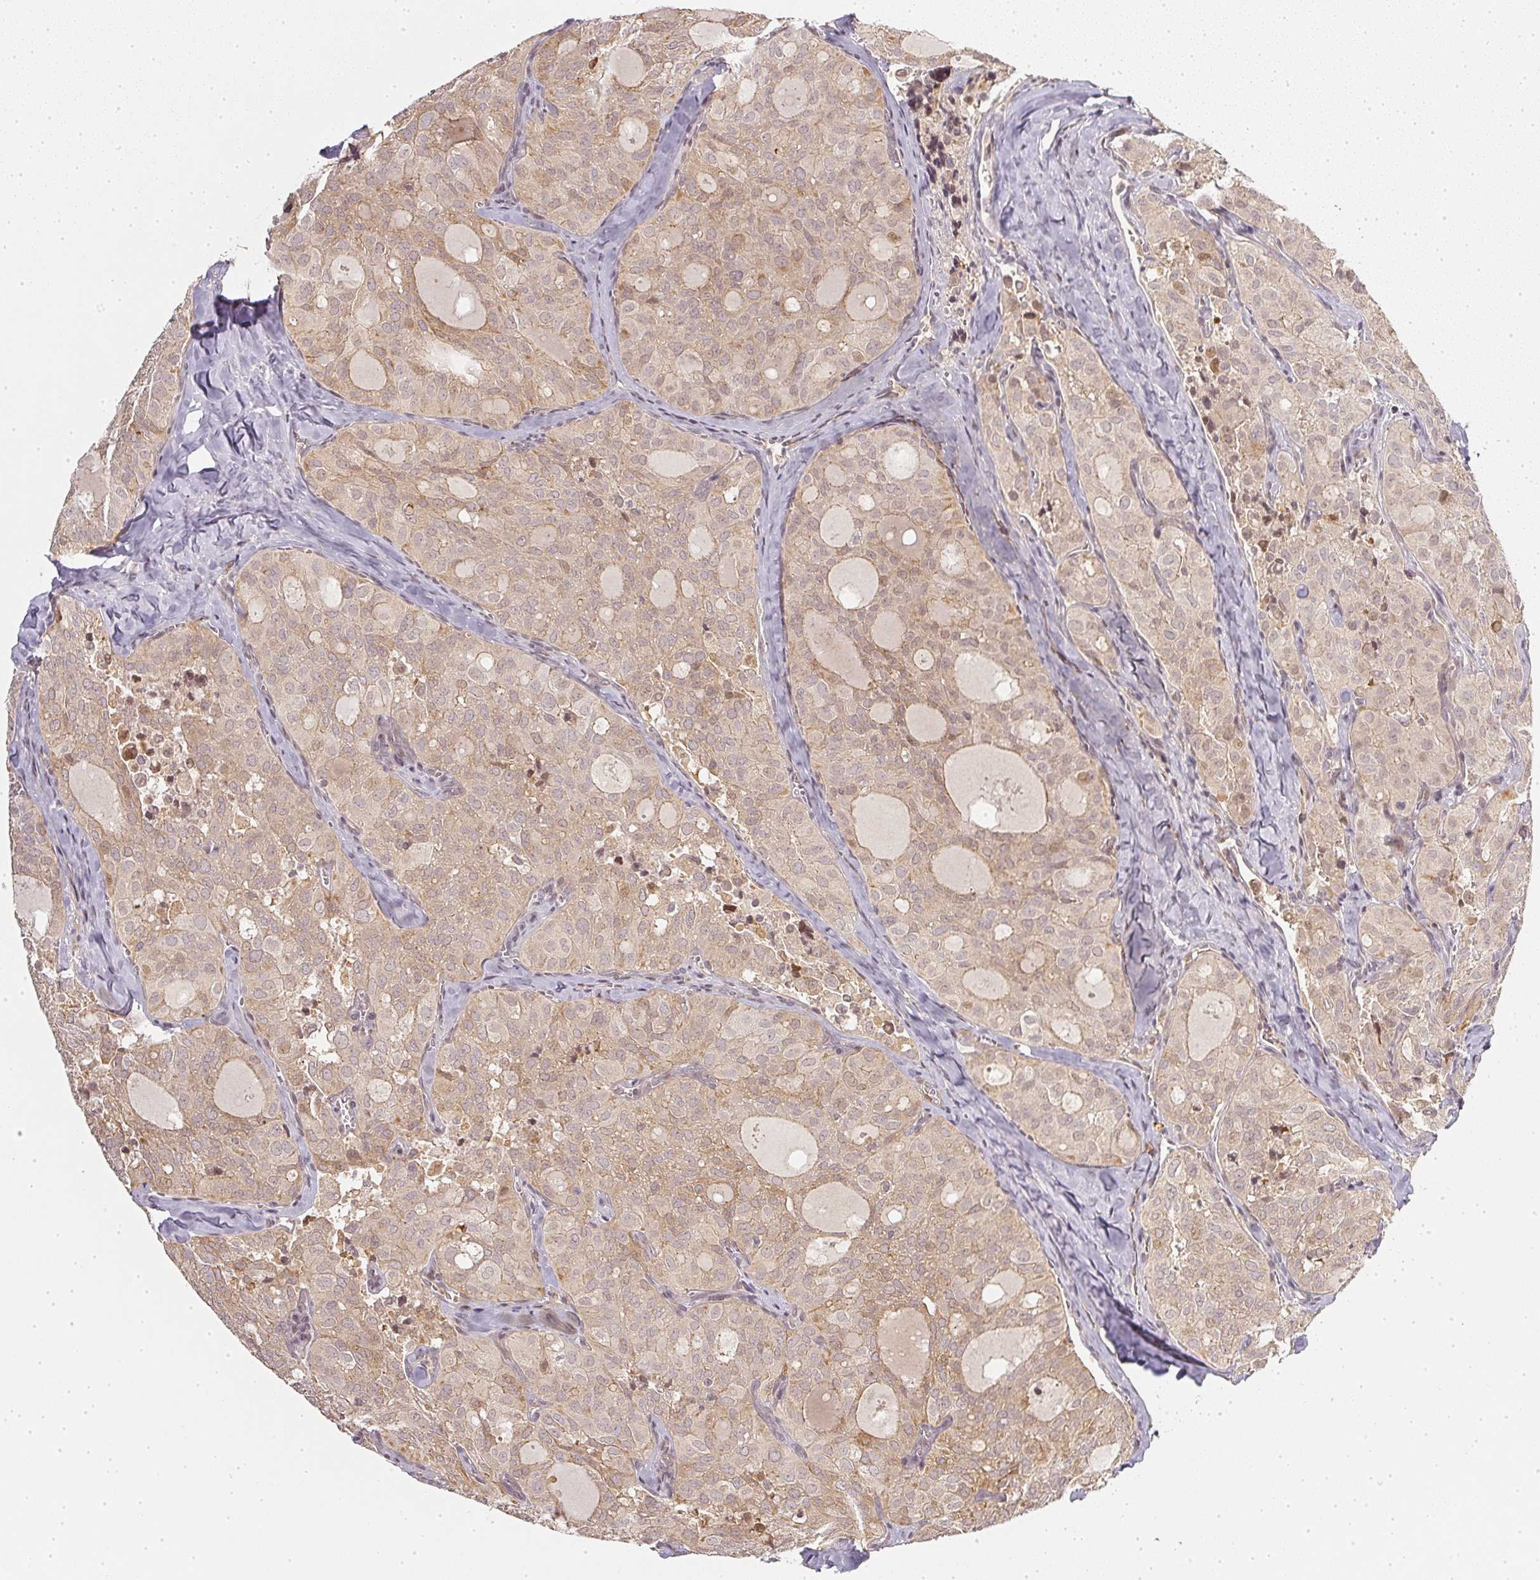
{"staining": {"intensity": "negative", "quantity": "none", "location": "none"}, "tissue": "thyroid cancer", "cell_type": "Tumor cells", "image_type": "cancer", "snomed": [{"axis": "morphology", "description": "Follicular adenoma carcinoma, NOS"}, {"axis": "topography", "description": "Thyroid gland"}], "caption": "Protein analysis of follicular adenoma carcinoma (thyroid) shows no significant positivity in tumor cells. The staining was performed using DAB (3,3'-diaminobenzidine) to visualize the protein expression in brown, while the nuclei were stained in blue with hematoxylin (Magnification: 20x).", "gene": "SERPINE1", "patient": {"sex": "male", "age": 75}}